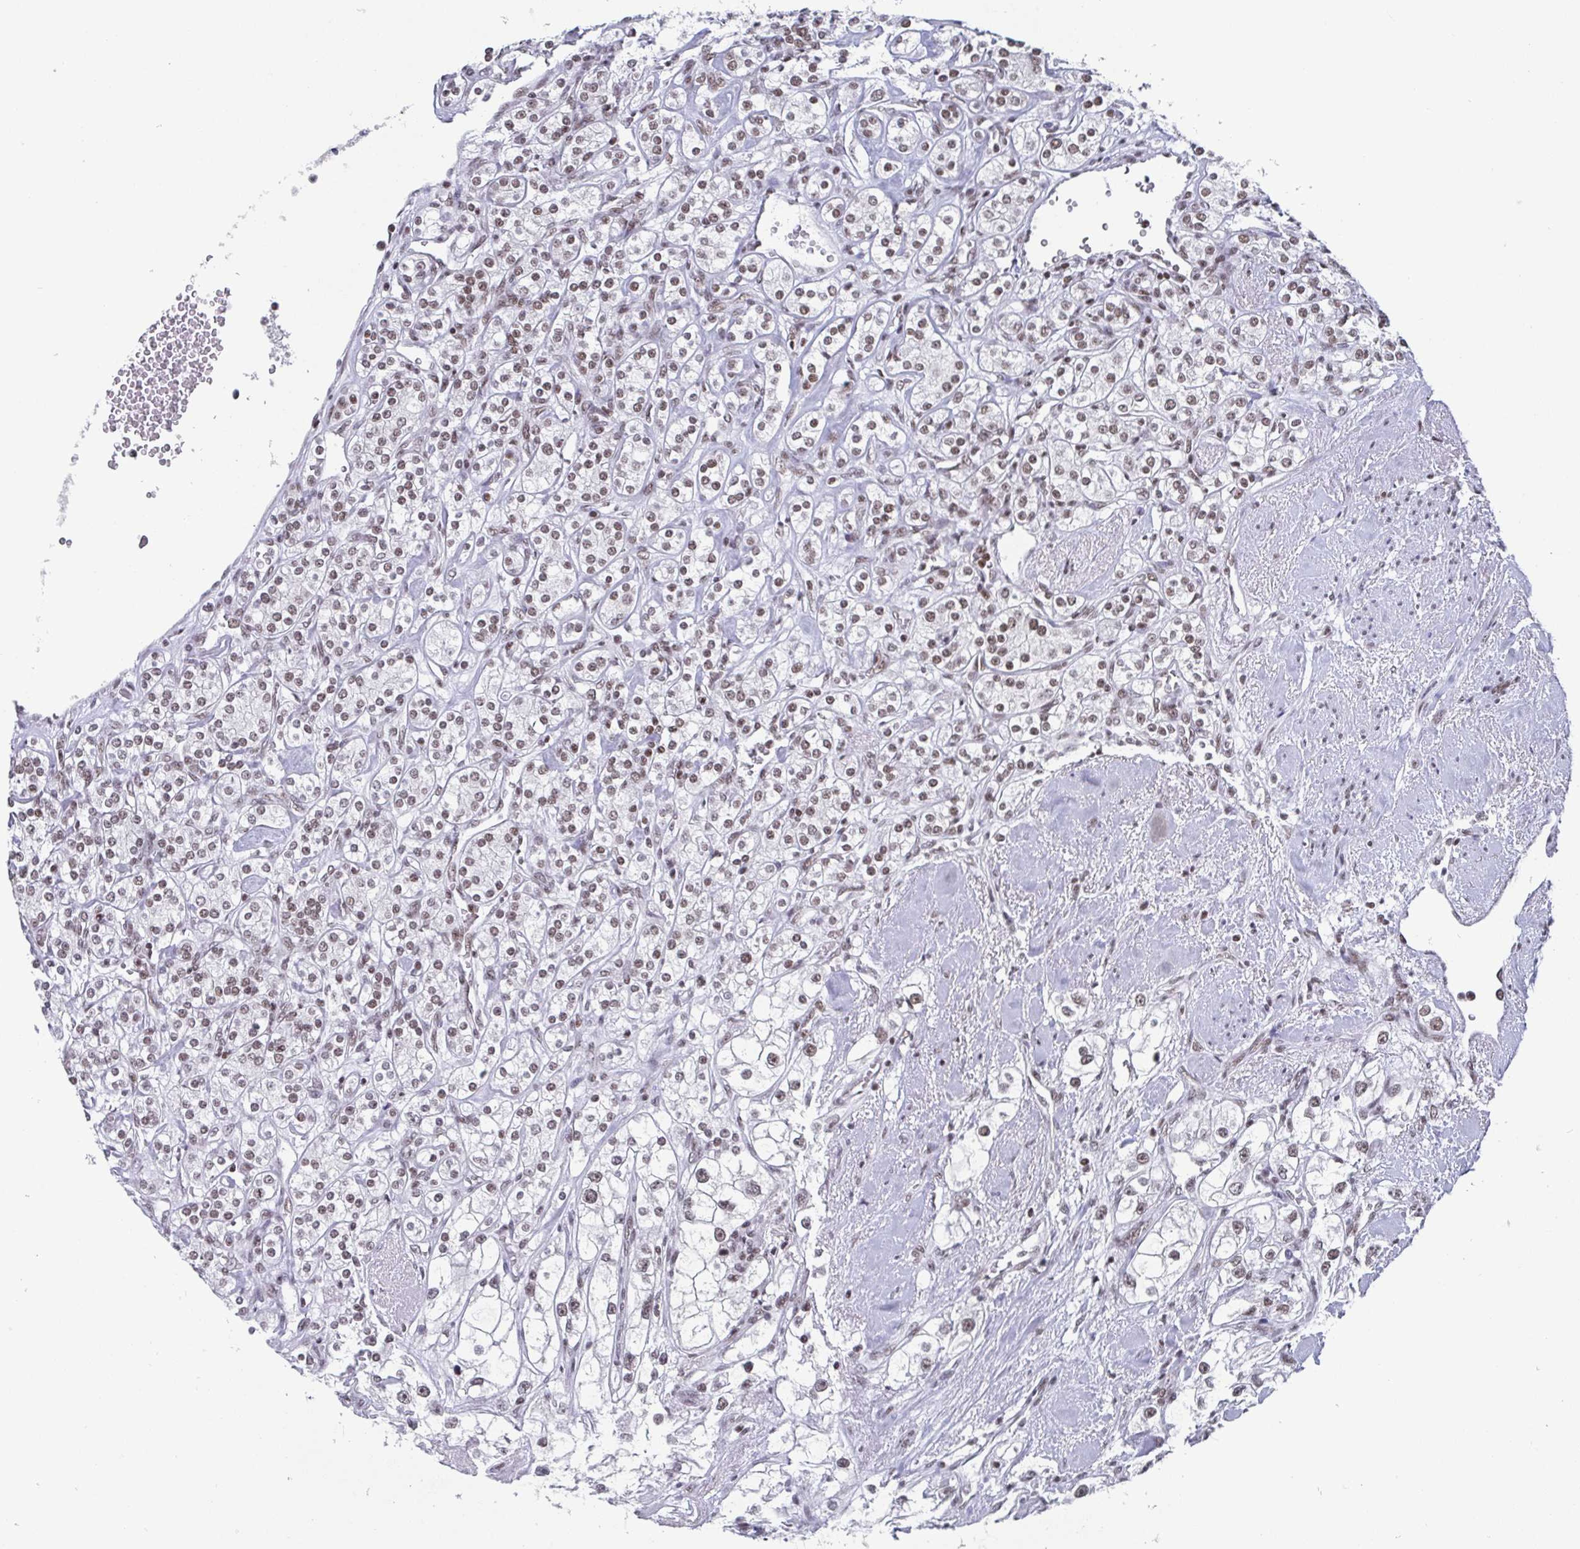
{"staining": {"intensity": "weak", "quantity": "25%-75%", "location": "nuclear"}, "tissue": "renal cancer", "cell_type": "Tumor cells", "image_type": "cancer", "snomed": [{"axis": "morphology", "description": "Adenocarcinoma, NOS"}, {"axis": "topography", "description": "Kidney"}], "caption": "IHC micrograph of renal adenocarcinoma stained for a protein (brown), which displays low levels of weak nuclear positivity in approximately 25%-75% of tumor cells.", "gene": "CTCF", "patient": {"sex": "male", "age": 77}}